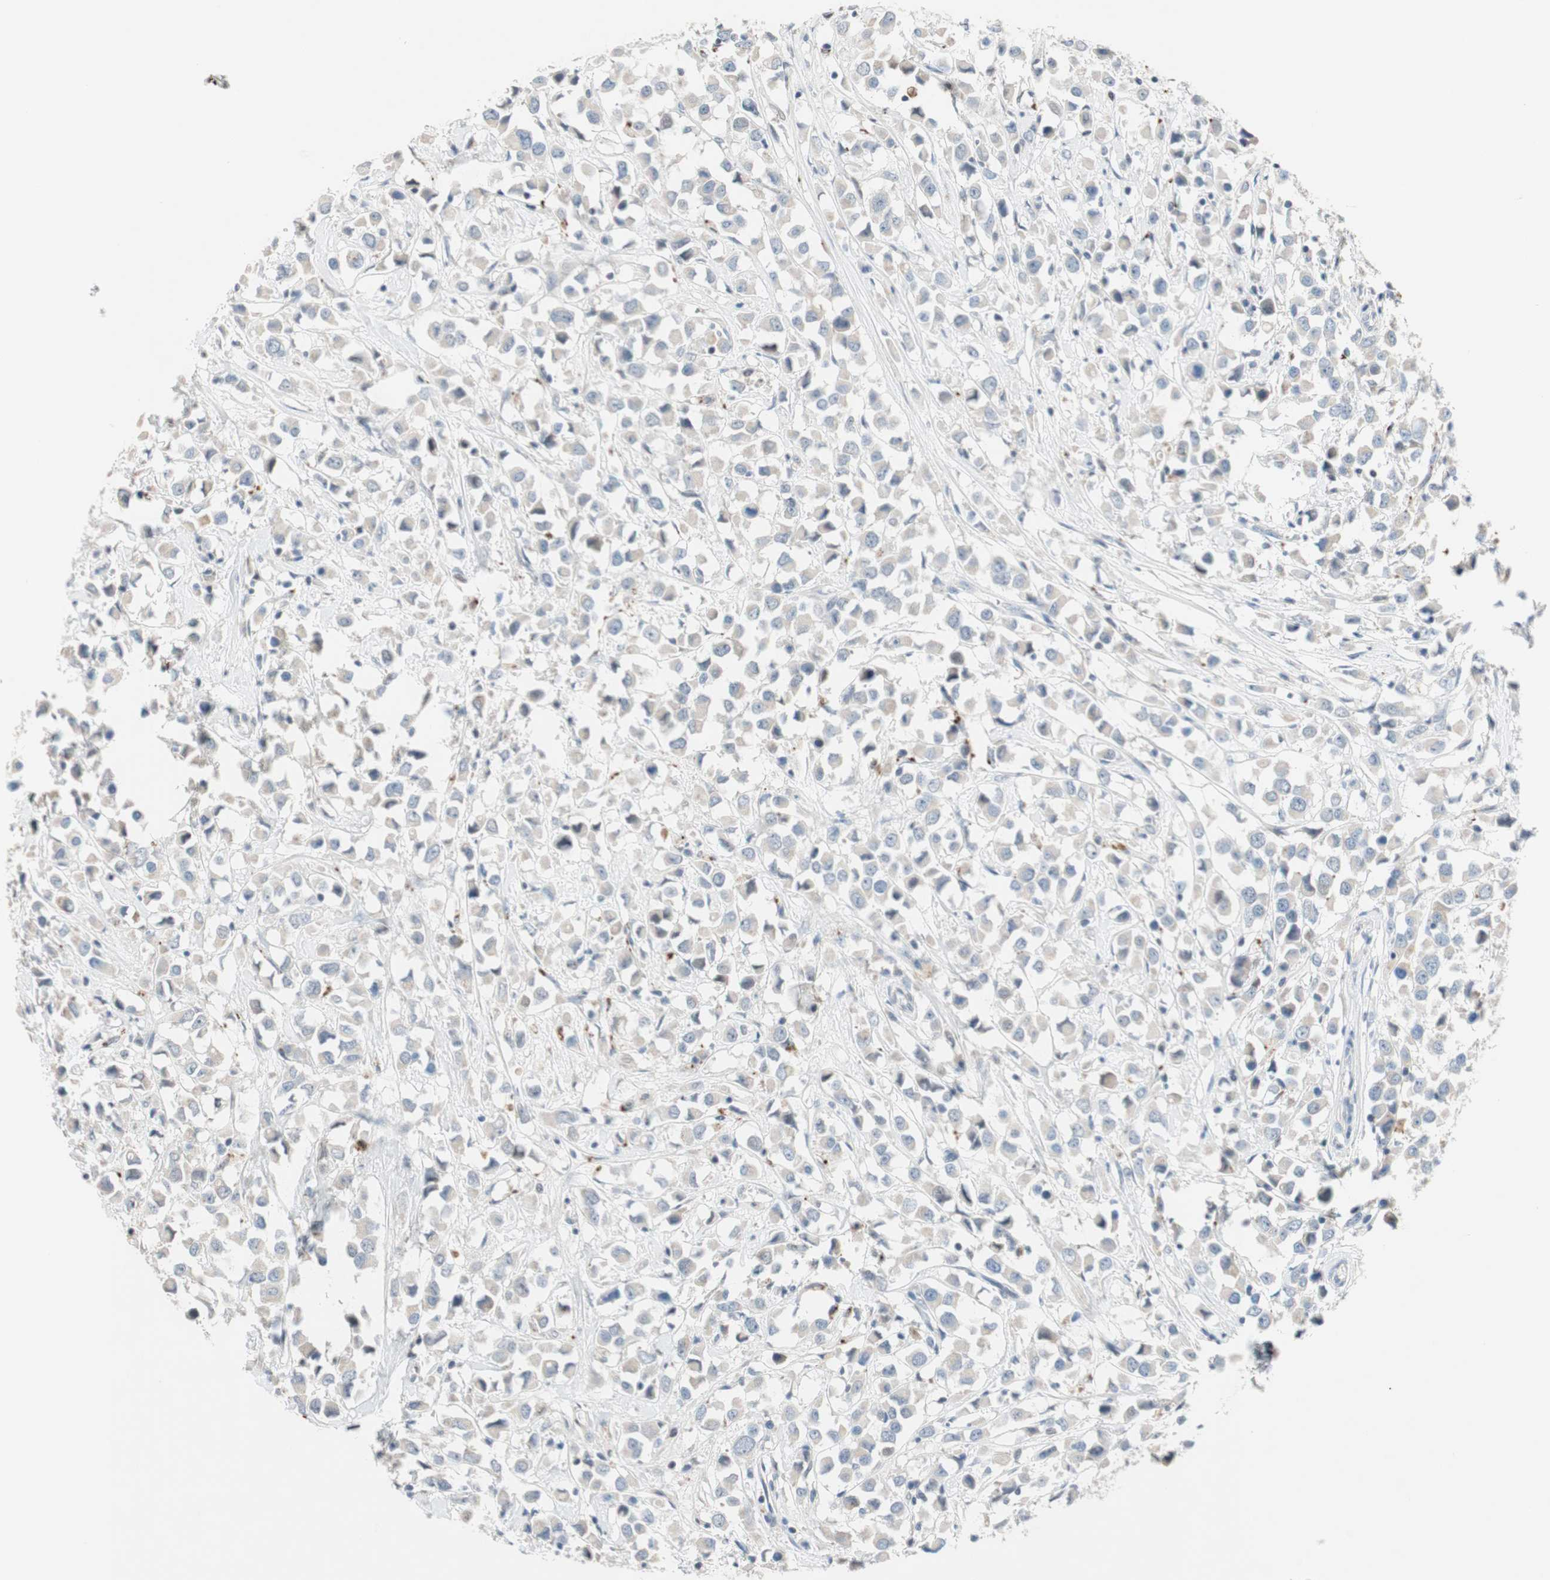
{"staining": {"intensity": "negative", "quantity": "none", "location": "none"}, "tissue": "breast cancer", "cell_type": "Tumor cells", "image_type": "cancer", "snomed": [{"axis": "morphology", "description": "Duct carcinoma"}, {"axis": "topography", "description": "Breast"}], "caption": "Protein analysis of breast invasive ductal carcinoma demonstrates no significant positivity in tumor cells.", "gene": "PDZK1", "patient": {"sex": "female", "age": 61}}